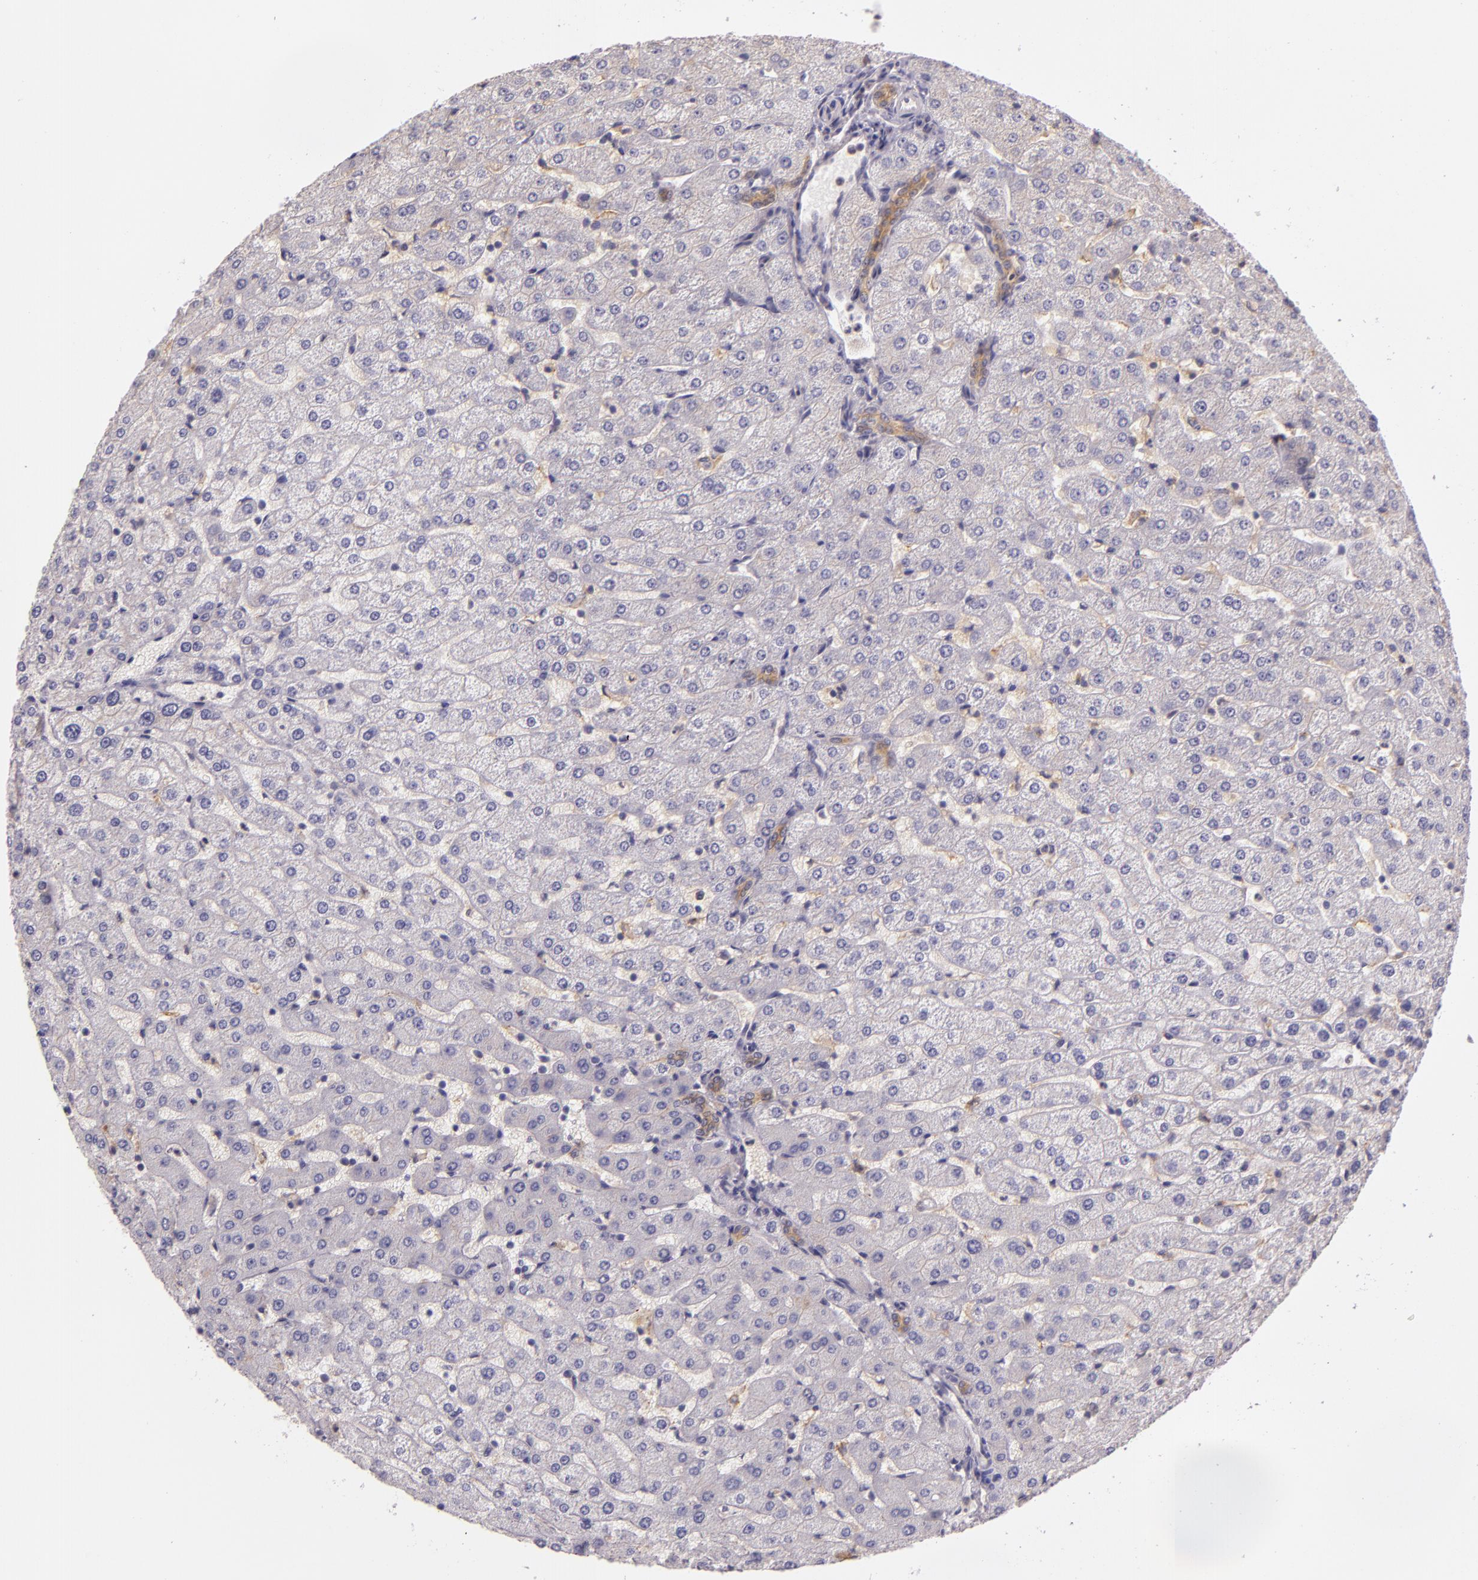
{"staining": {"intensity": "weak", "quantity": "25%-75%", "location": "cytoplasmic/membranous"}, "tissue": "liver", "cell_type": "Cholangiocytes", "image_type": "normal", "snomed": [{"axis": "morphology", "description": "Normal tissue, NOS"}, {"axis": "morphology", "description": "Fibrosis, NOS"}, {"axis": "topography", "description": "Liver"}], "caption": "This histopathology image displays immunohistochemistry (IHC) staining of unremarkable human liver, with low weak cytoplasmic/membranous staining in about 25%-75% of cholangiocytes.", "gene": "ARMH4", "patient": {"sex": "female", "age": 29}}